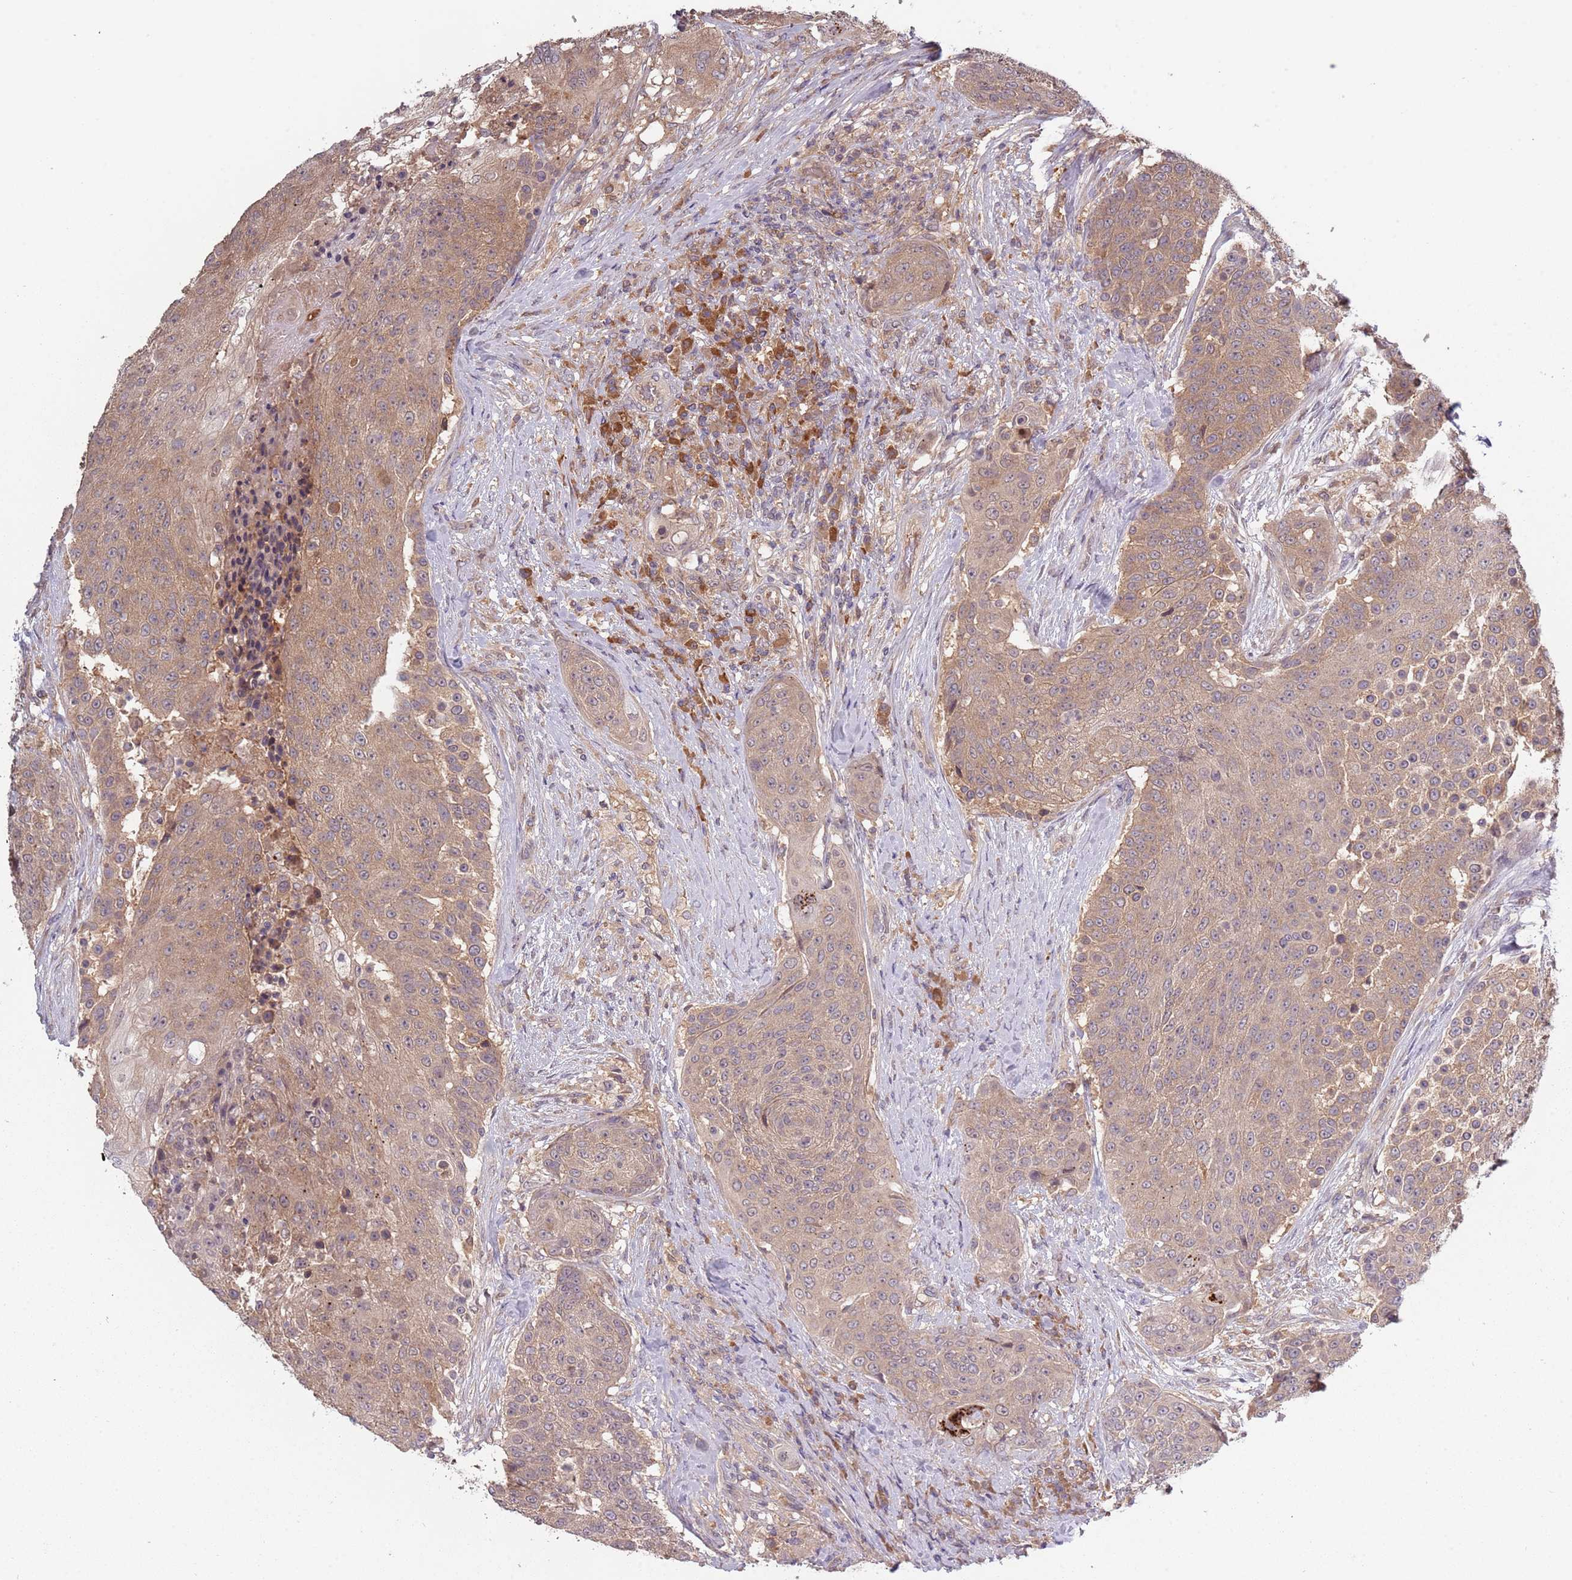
{"staining": {"intensity": "weak", "quantity": "25%-75%", "location": "cytoplasmic/membranous"}, "tissue": "urothelial cancer", "cell_type": "Tumor cells", "image_type": "cancer", "snomed": [{"axis": "morphology", "description": "Urothelial carcinoma, High grade"}, {"axis": "topography", "description": "Urinary bladder"}], "caption": "Urothelial carcinoma (high-grade) tissue demonstrates weak cytoplasmic/membranous expression in approximately 25%-75% of tumor cells", "gene": "USP32", "patient": {"sex": "female", "age": 63}}